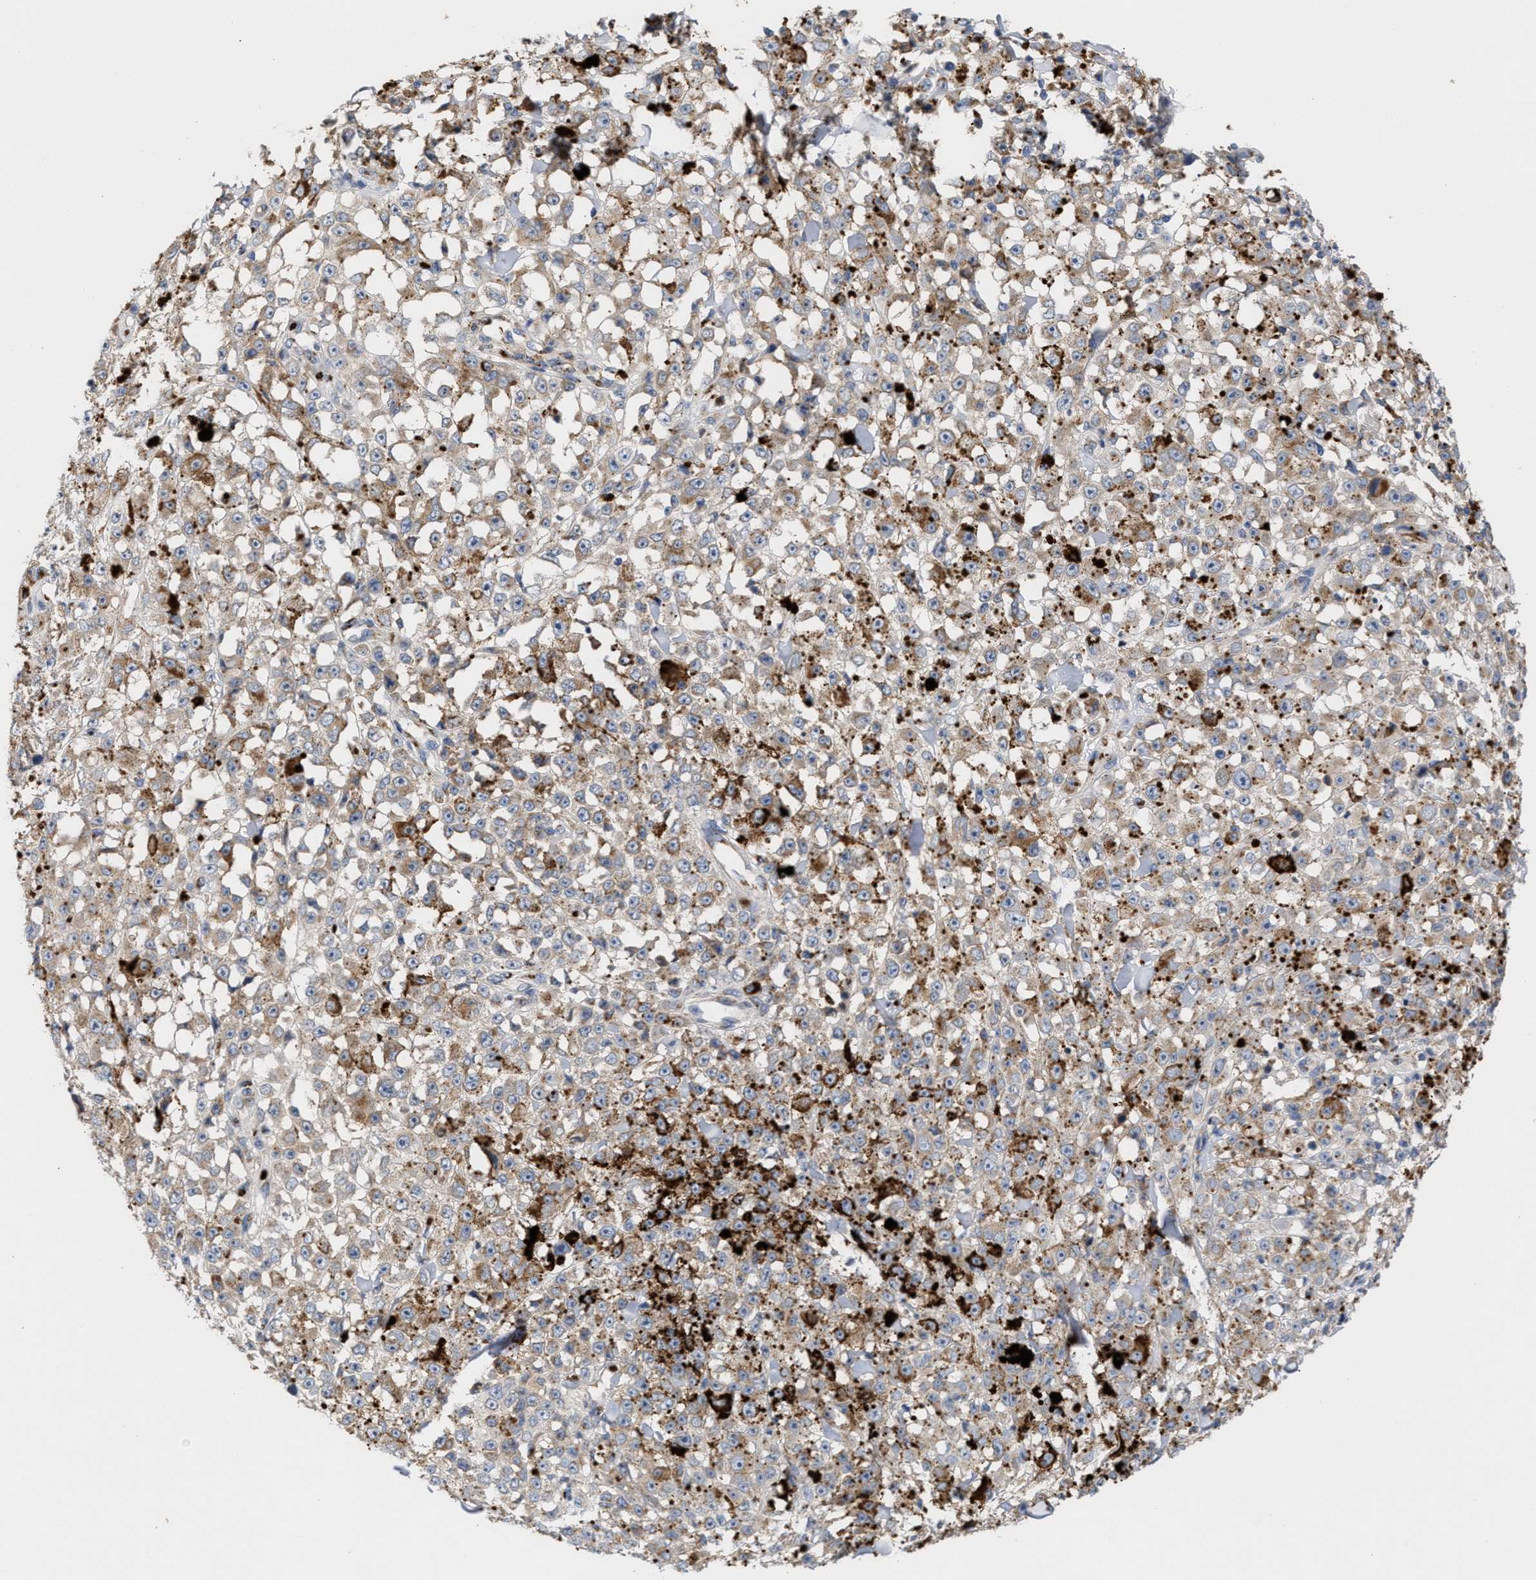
{"staining": {"intensity": "moderate", "quantity": ">75%", "location": "cytoplasmic/membranous"}, "tissue": "melanoma", "cell_type": "Tumor cells", "image_type": "cancer", "snomed": [{"axis": "morphology", "description": "Malignant melanoma, NOS"}, {"axis": "topography", "description": "Skin"}], "caption": "Moderate cytoplasmic/membranous expression for a protein is present in approximately >75% of tumor cells of melanoma using IHC.", "gene": "CCL2", "patient": {"sex": "female", "age": 82}}